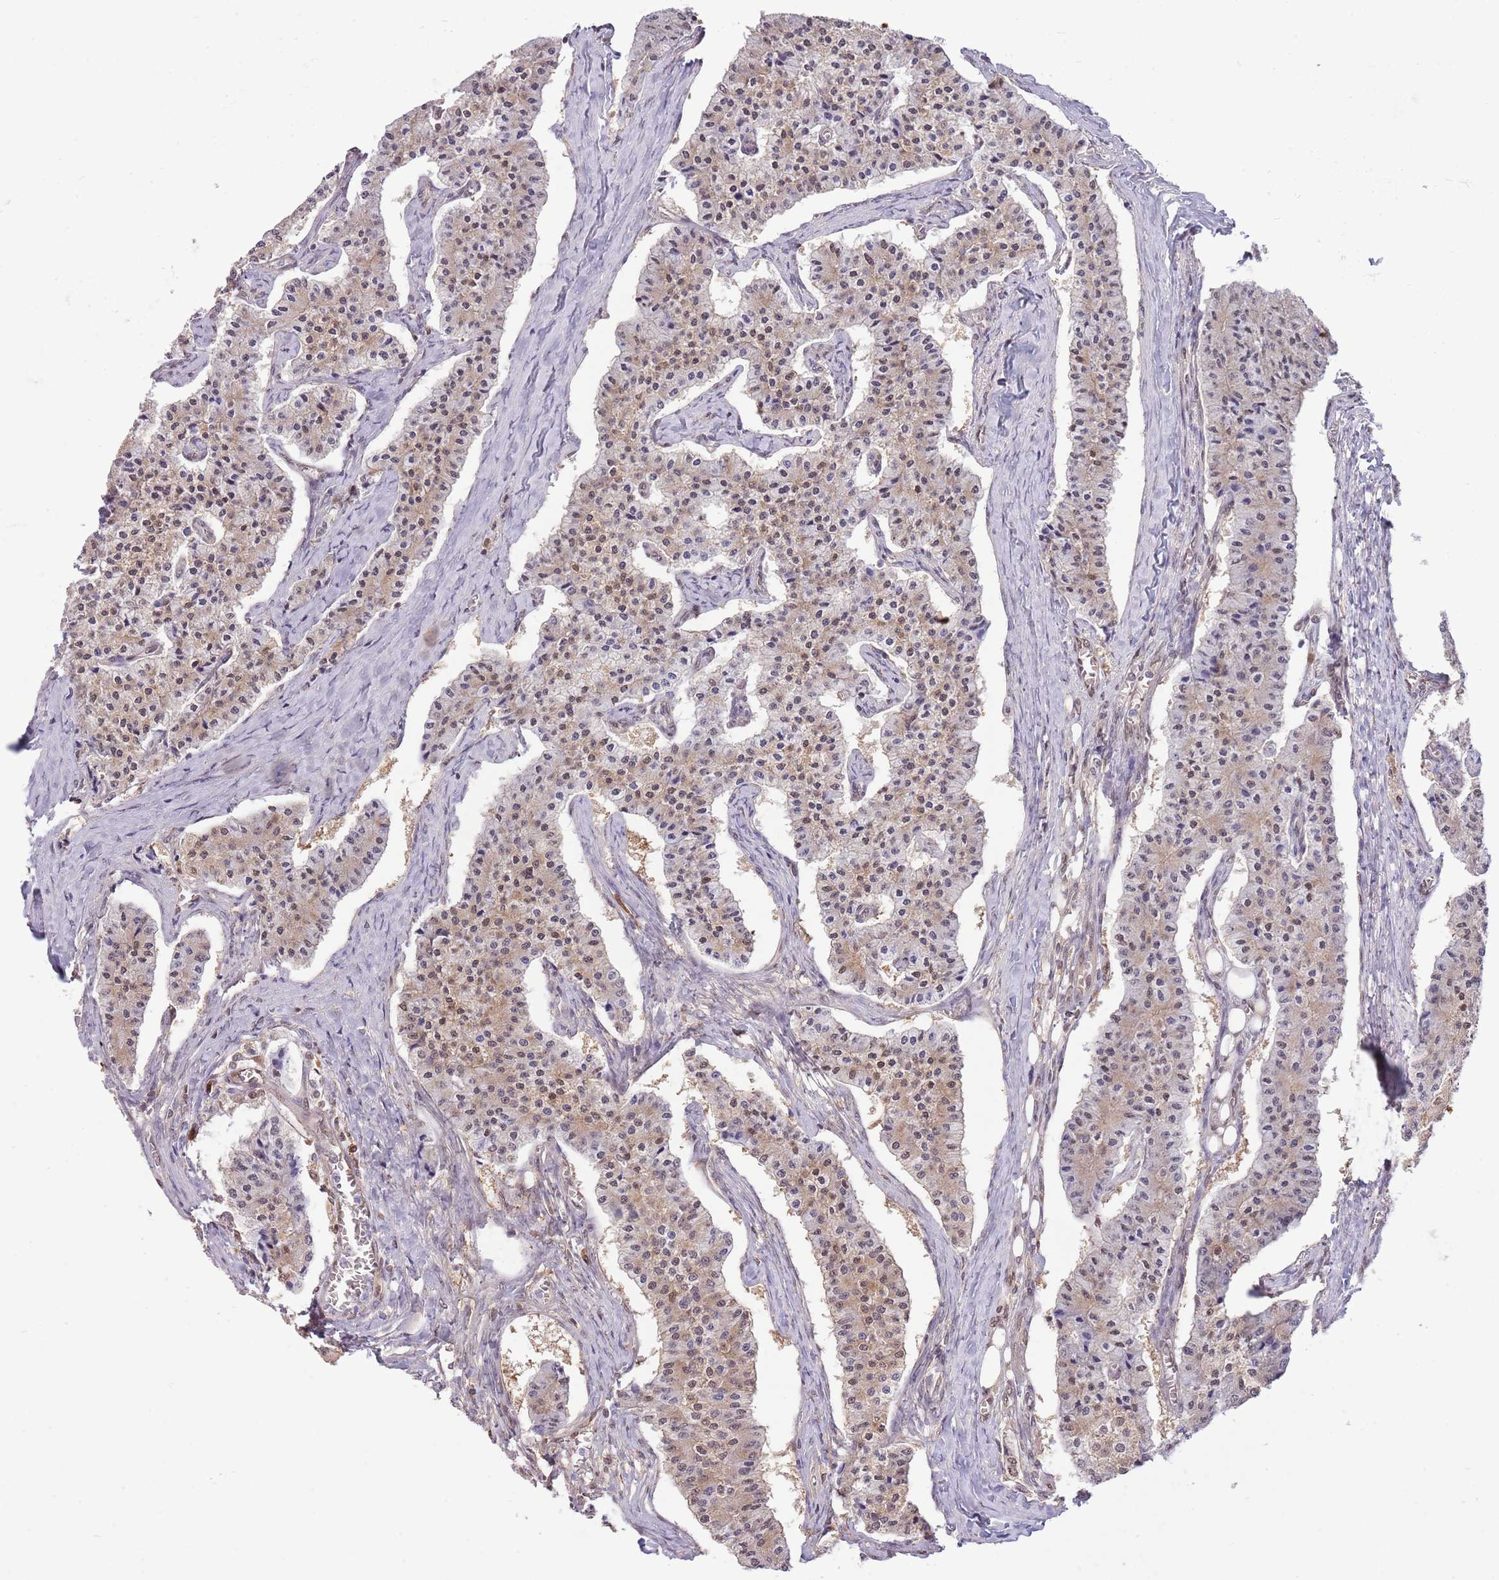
{"staining": {"intensity": "weak", "quantity": ">75%", "location": "cytoplasmic/membranous,nuclear"}, "tissue": "carcinoid", "cell_type": "Tumor cells", "image_type": "cancer", "snomed": [{"axis": "morphology", "description": "Carcinoid, malignant, NOS"}, {"axis": "topography", "description": "Colon"}], "caption": "There is low levels of weak cytoplasmic/membranous and nuclear staining in tumor cells of carcinoid (malignant), as demonstrated by immunohistochemical staining (brown color).", "gene": "NSFL1C", "patient": {"sex": "female", "age": 52}}